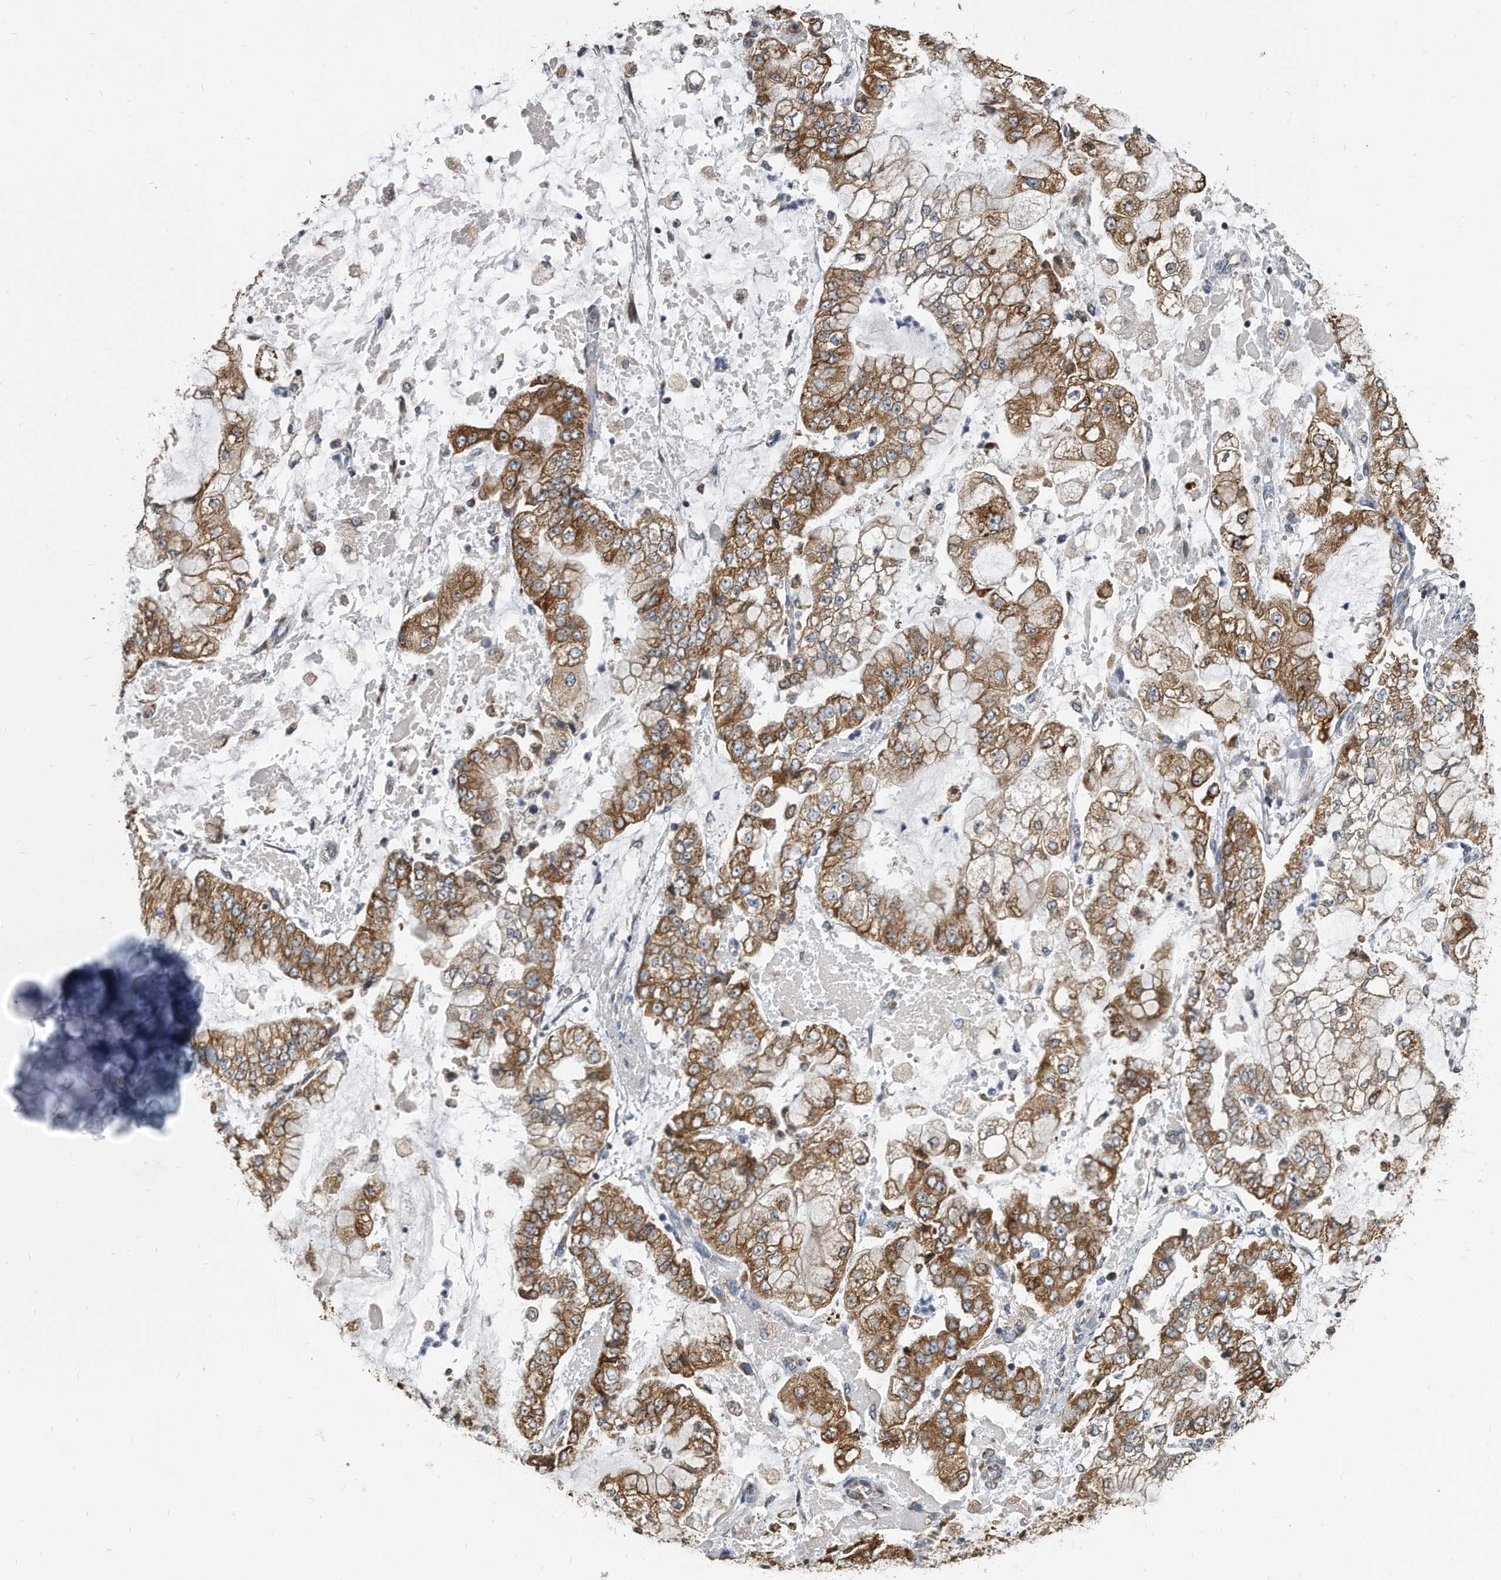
{"staining": {"intensity": "moderate", "quantity": ">75%", "location": "cytoplasmic/membranous"}, "tissue": "stomach cancer", "cell_type": "Tumor cells", "image_type": "cancer", "snomed": [{"axis": "morphology", "description": "Adenocarcinoma, NOS"}, {"axis": "topography", "description": "Stomach"}], "caption": "About >75% of tumor cells in human stomach adenocarcinoma demonstrate moderate cytoplasmic/membranous protein expression as visualized by brown immunohistochemical staining.", "gene": "CCDC47", "patient": {"sex": "male", "age": 76}}